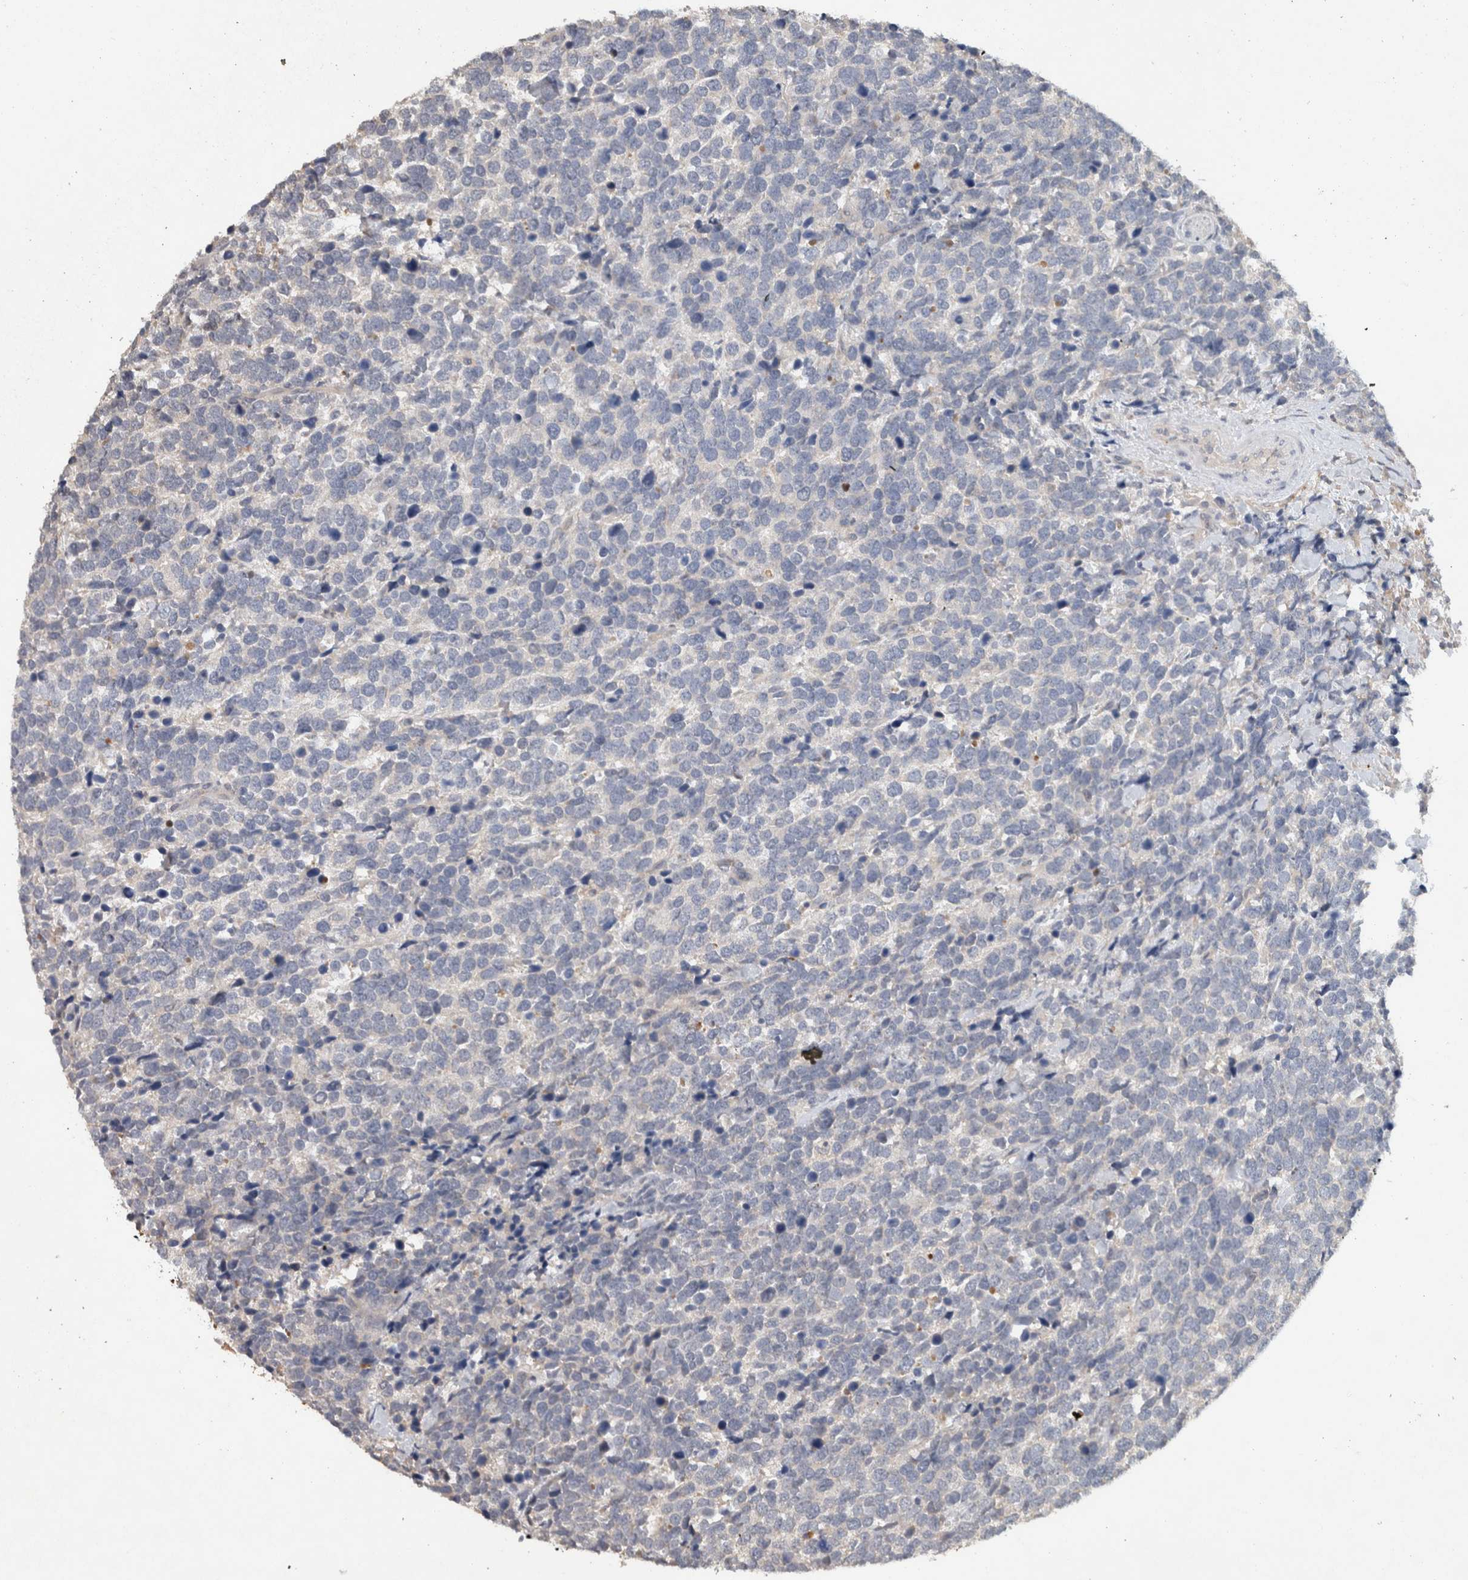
{"staining": {"intensity": "negative", "quantity": "none", "location": "none"}, "tissue": "urothelial cancer", "cell_type": "Tumor cells", "image_type": "cancer", "snomed": [{"axis": "morphology", "description": "Urothelial carcinoma, High grade"}, {"axis": "topography", "description": "Urinary bladder"}], "caption": "DAB (3,3'-diaminobenzidine) immunohistochemical staining of human urothelial cancer exhibits no significant positivity in tumor cells. The staining is performed using DAB brown chromogen with nuclei counter-stained in using hematoxylin.", "gene": "HEXD", "patient": {"sex": "female", "age": 82}}